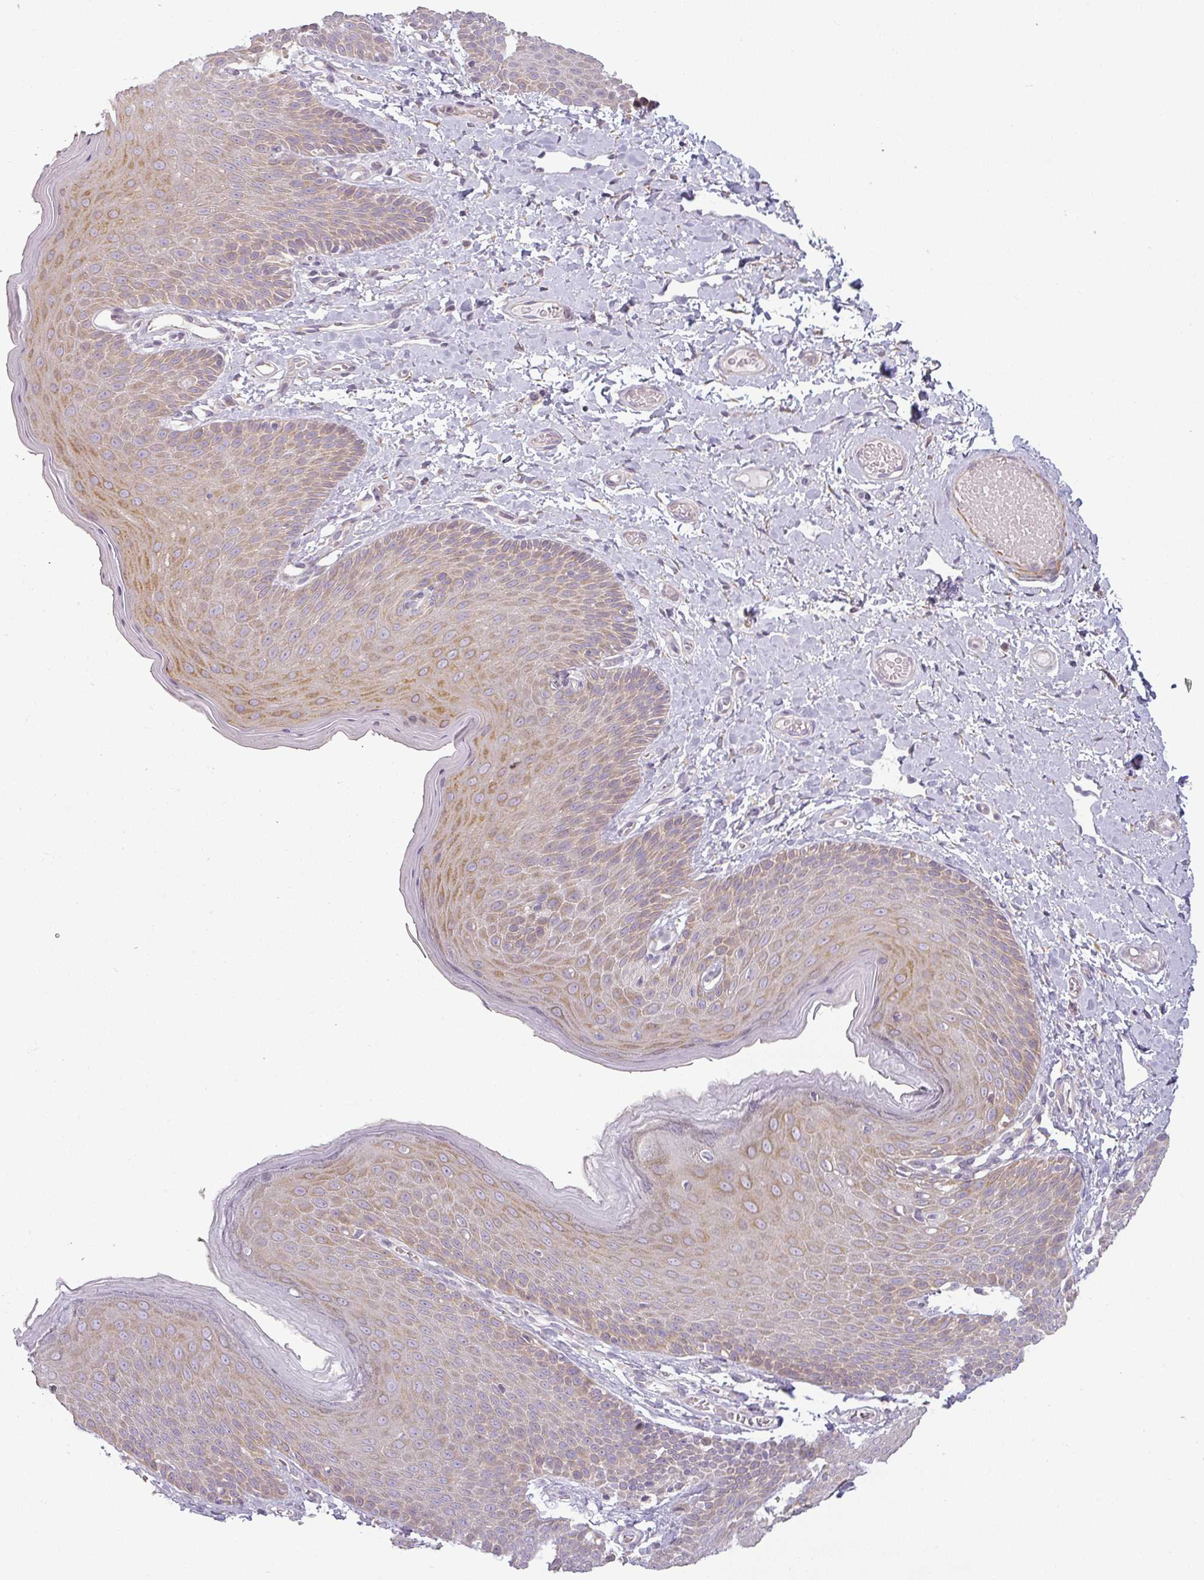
{"staining": {"intensity": "weak", "quantity": "25%-75%", "location": "cytoplasmic/membranous"}, "tissue": "skin", "cell_type": "Epidermal cells", "image_type": "normal", "snomed": [{"axis": "morphology", "description": "Normal tissue, NOS"}, {"axis": "topography", "description": "Anal"}], "caption": "Protein analysis of normal skin displays weak cytoplasmic/membranous staining in approximately 25%-75% of epidermal cells. (DAB (3,3'-diaminobenzidine) = brown stain, brightfield microscopy at high magnification).", "gene": "CCDC144A", "patient": {"sex": "female", "age": 40}}